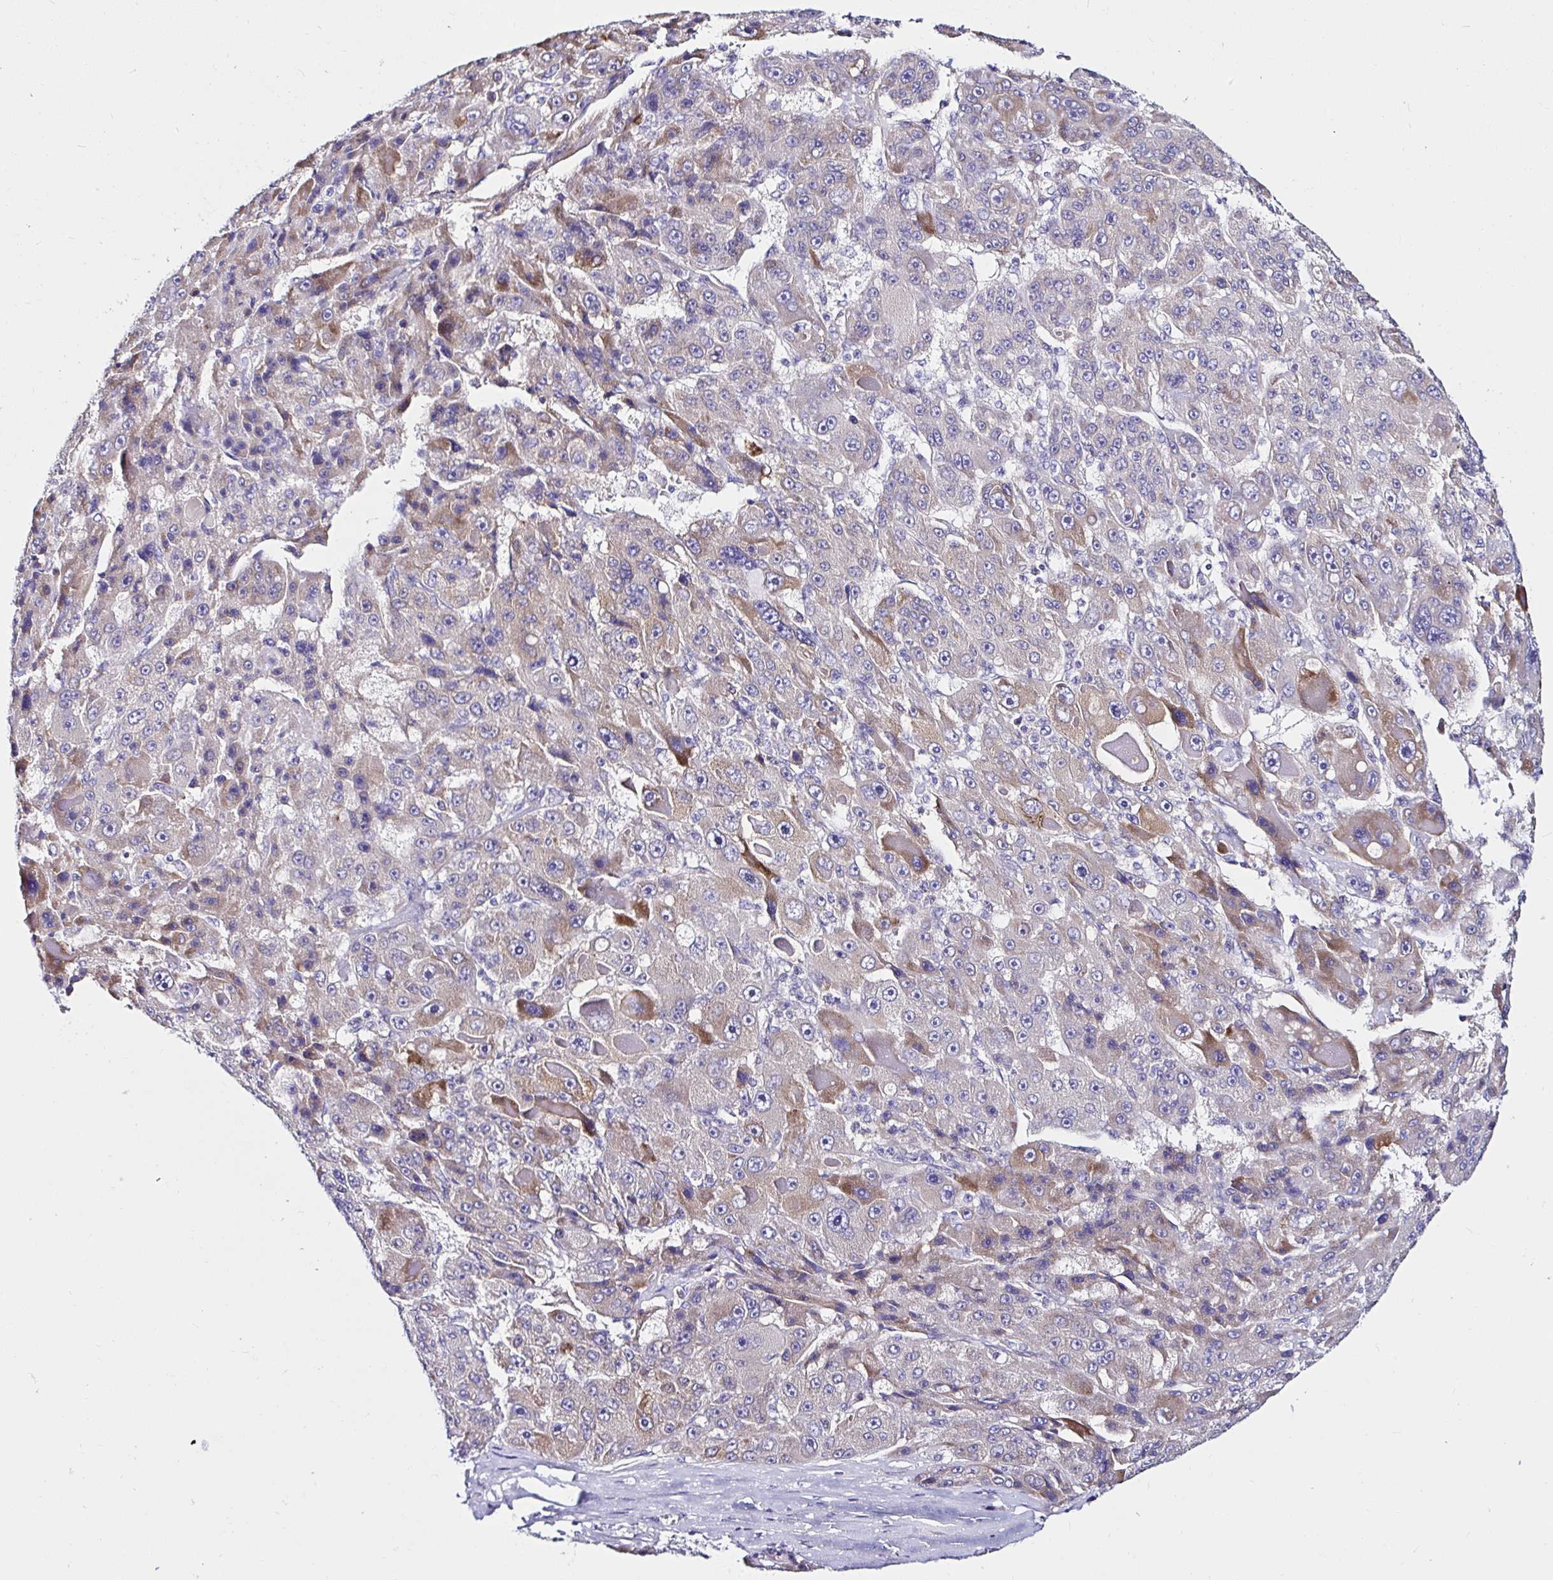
{"staining": {"intensity": "moderate", "quantity": "25%-75%", "location": "cytoplasmic/membranous"}, "tissue": "liver cancer", "cell_type": "Tumor cells", "image_type": "cancer", "snomed": [{"axis": "morphology", "description": "Carcinoma, Hepatocellular, NOS"}, {"axis": "topography", "description": "Liver"}], "caption": "Liver cancer (hepatocellular carcinoma) stained for a protein (brown) demonstrates moderate cytoplasmic/membranous positive positivity in about 25%-75% of tumor cells.", "gene": "VSIG2", "patient": {"sex": "male", "age": 76}}